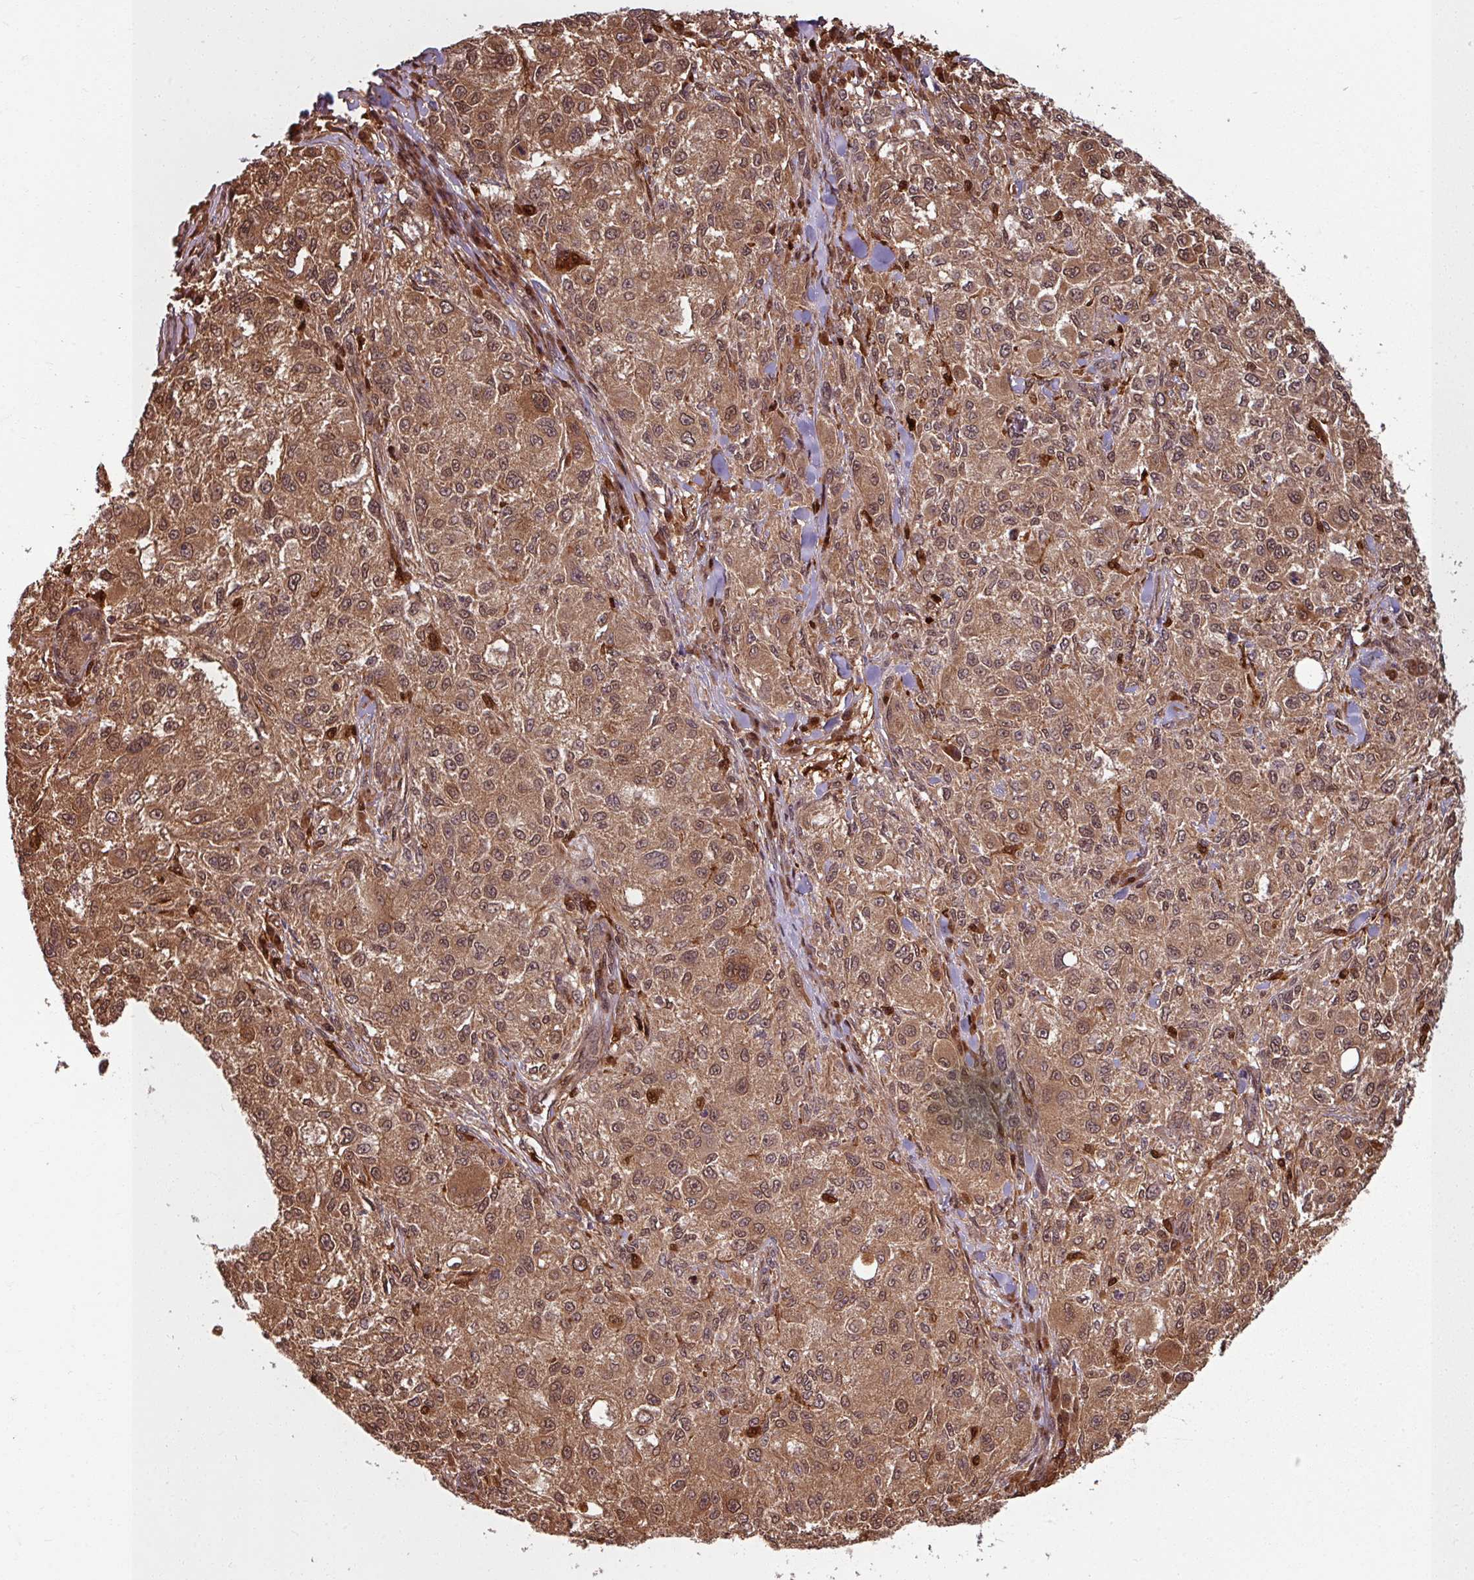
{"staining": {"intensity": "moderate", "quantity": ">75%", "location": "cytoplasmic/membranous,nuclear"}, "tissue": "melanoma", "cell_type": "Tumor cells", "image_type": "cancer", "snomed": [{"axis": "morphology", "description": "Necrosis, NOS"}, {"axis": "morphology", "description": "Malignant melanoma, NOS"}, {"axis": "topography", "description": "Skin"}], "caption": "Immunohistochemistry (DAB) staining of malignant melanoma reveals moderate cytoplasmic/membranous and nuclear protein positivity in approximately >75% of tumor cells. The staining was performed using DAB (3,3'-diaminobenzidine) to visualize the protein expression in brown, while the nuclei were stained in blue with hematoxylin (Magnification: 20x).", "gene": "KCTD11", "patient": {"sex": "female", "age": 87}}